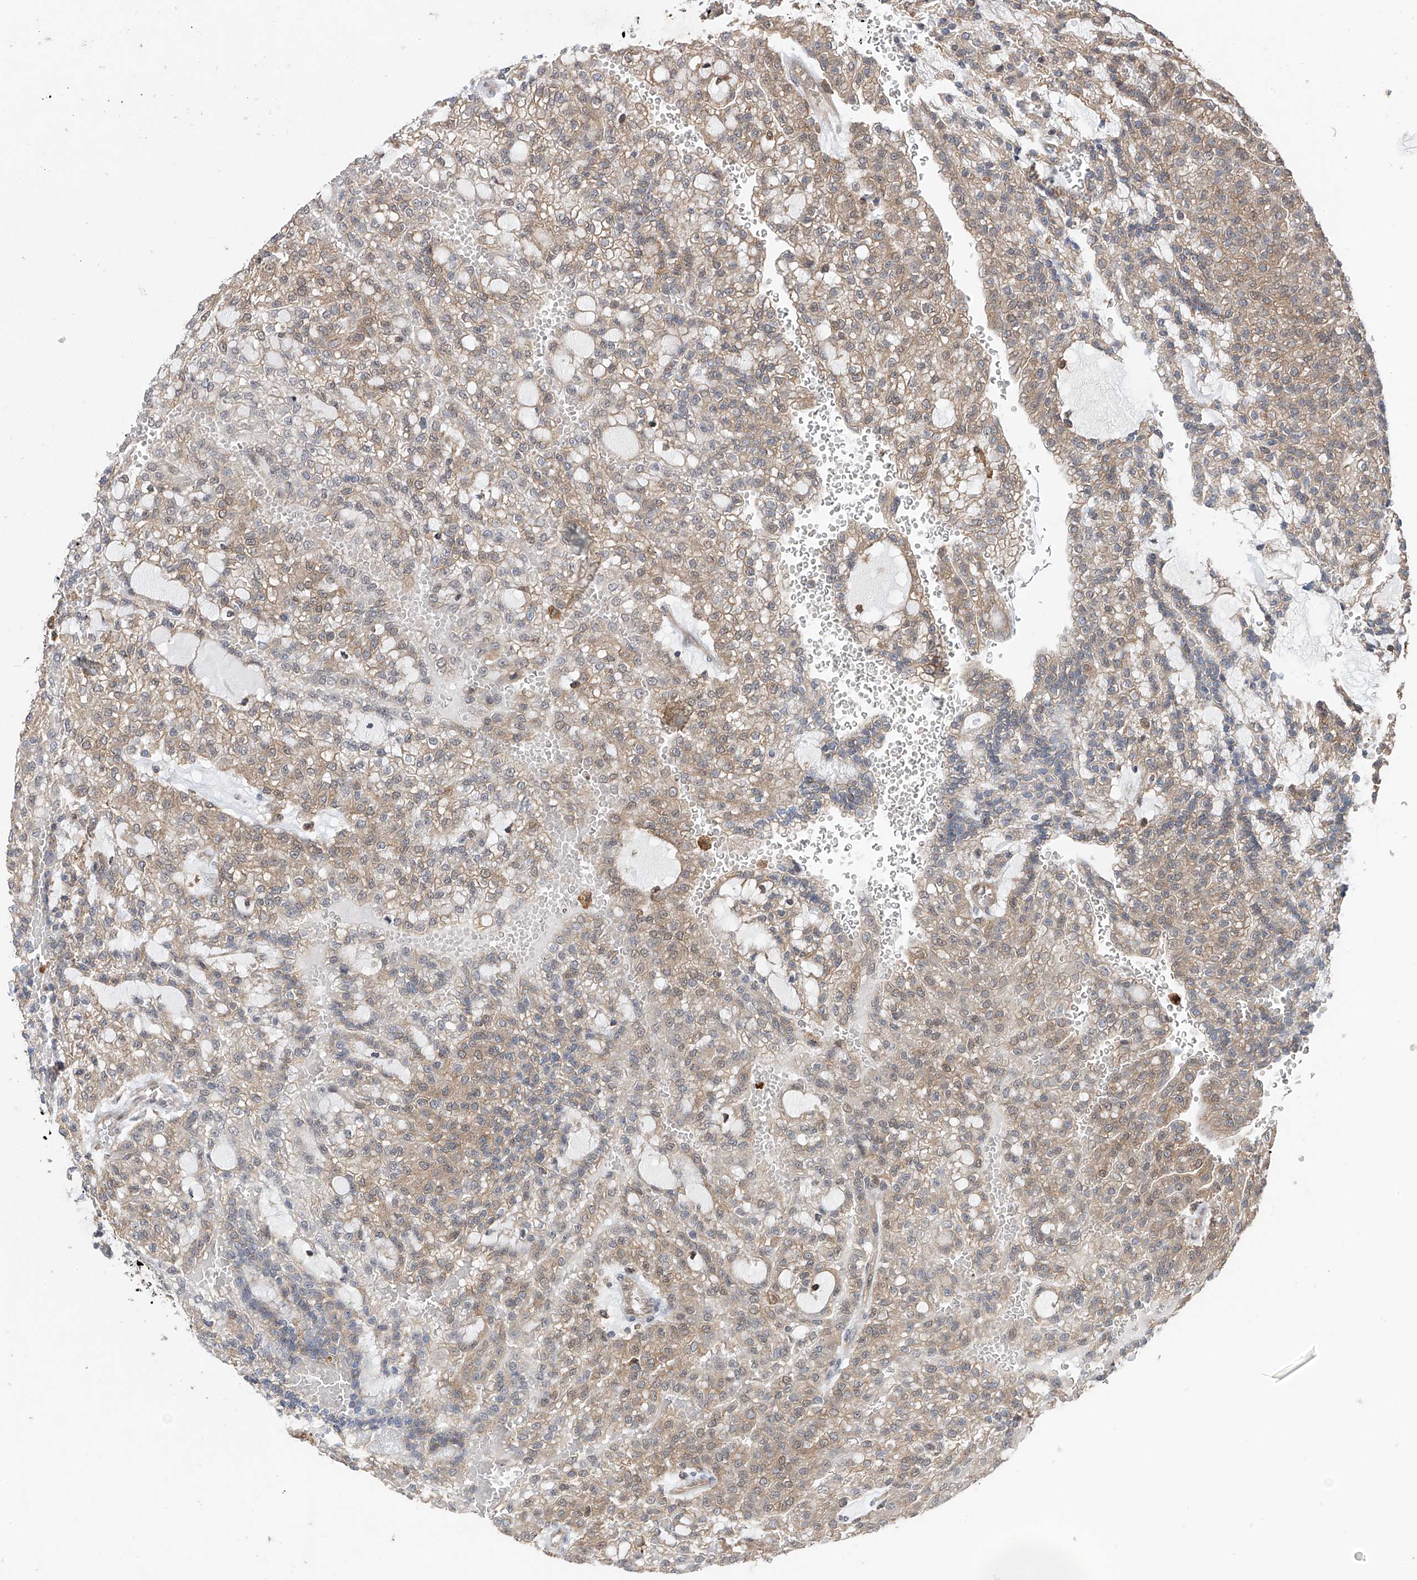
{"staining": {"intensity": "weak", "quantity": ">75%", "location": "cytoplasmic/membranous"}, "tissue": "renal cancer", "cell_type": "Tumor cells", "image_type": "cancer", "snomed": [{"axis": "morphology", "description": "Adenocarcinoma, NOS"}, {"axis": "topography", "description": "Kidney"}], "caption": "IHC micrograph of neoplastic tissue: human renal adenocarcinoma stained using immunohistochemistry (IHC) reveals low levels of weak protein expression localized specifically in the cytoplasmic/membranous of tumor cells, appearing as a cytoplasmic/membranous brown color.", "gene": "CHPF", "patient": {"sex": "male", "age": 63}}